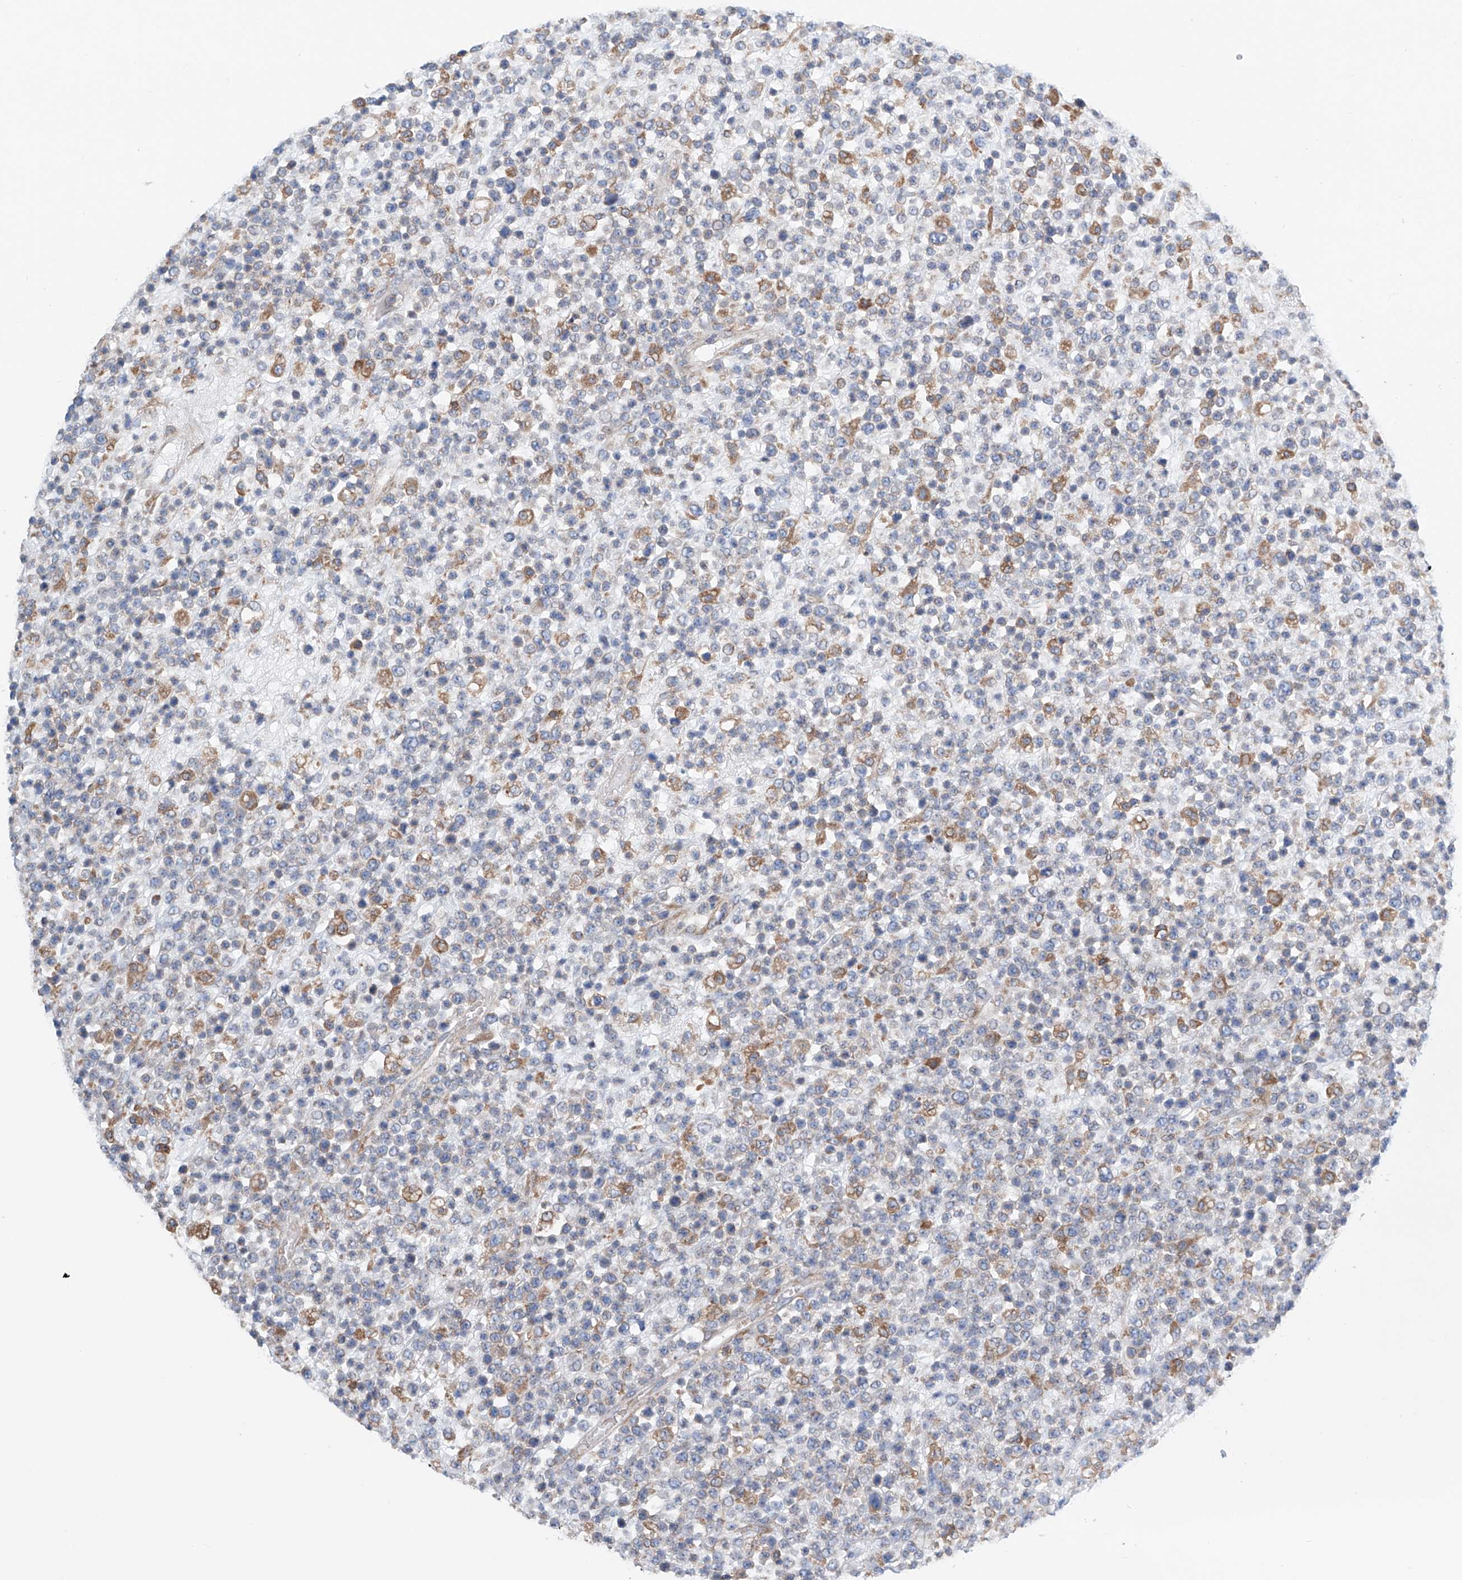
{"staining": {"intensity": "weak", "quantity": "<25%", "location": "cytoplasmic/membranous"}, "tissue": "lymphoma", "cell_type": "Tumor cells", "image_type": "cancer", "snomed": [{"axis": "morphology", "description": "Malignant lymphoma, non-Hodgkin's type, High grade"}, {"axis": "topography", "description": "Colon"}], "caption": "An image of human malignant lymphoma, non-Hodgkin's type (high-grade) is negative for staining in tumor cells.", "gene": "MAD2L1", "patient": {"sex": "female", "age": 53}}